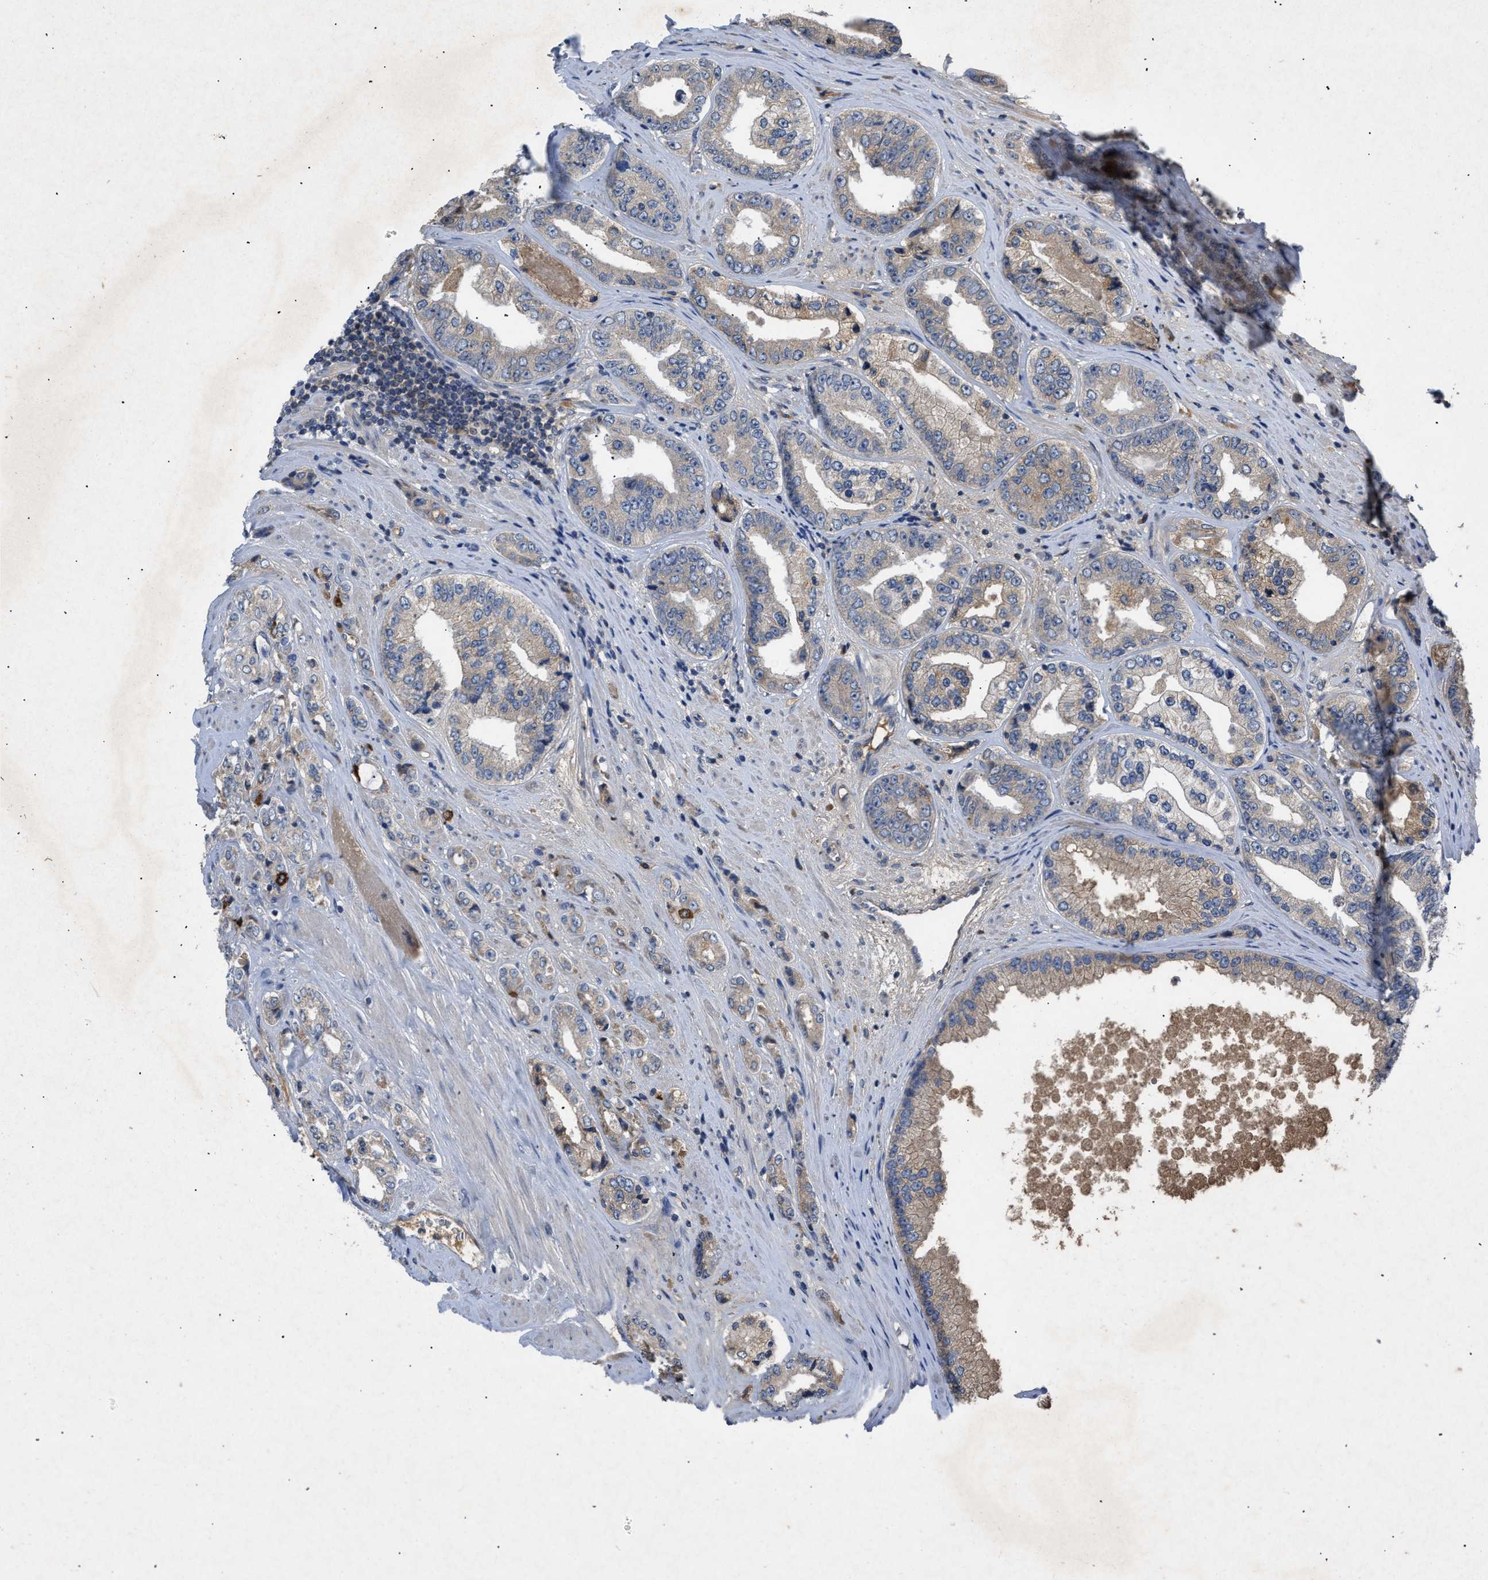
{"staining": {"intensity": "weak", "quantity": "25%-75%", "location": "cytoplasmic/membranous"}, "tissue": "prostate cancer", "cell_type": "Tumor cells", "image_type": "cancer", "snomed": [{"axis": "morphology", "description": "Adenocarcinoma, High grade"}, {"axis": "topography", "description": "Prostate"}], "caption": "IHC photomicrograph of neoplastic tissue: prostate cancer stained using IHC exhibits low levels of weak protein expression localized specifically in the cytoplasmic/membranous of tumor cells, appearing as a cytoplasmic/membranous brown color.", "gene": "VPS4A", "patient": {"sex": "male", "age": 61}}